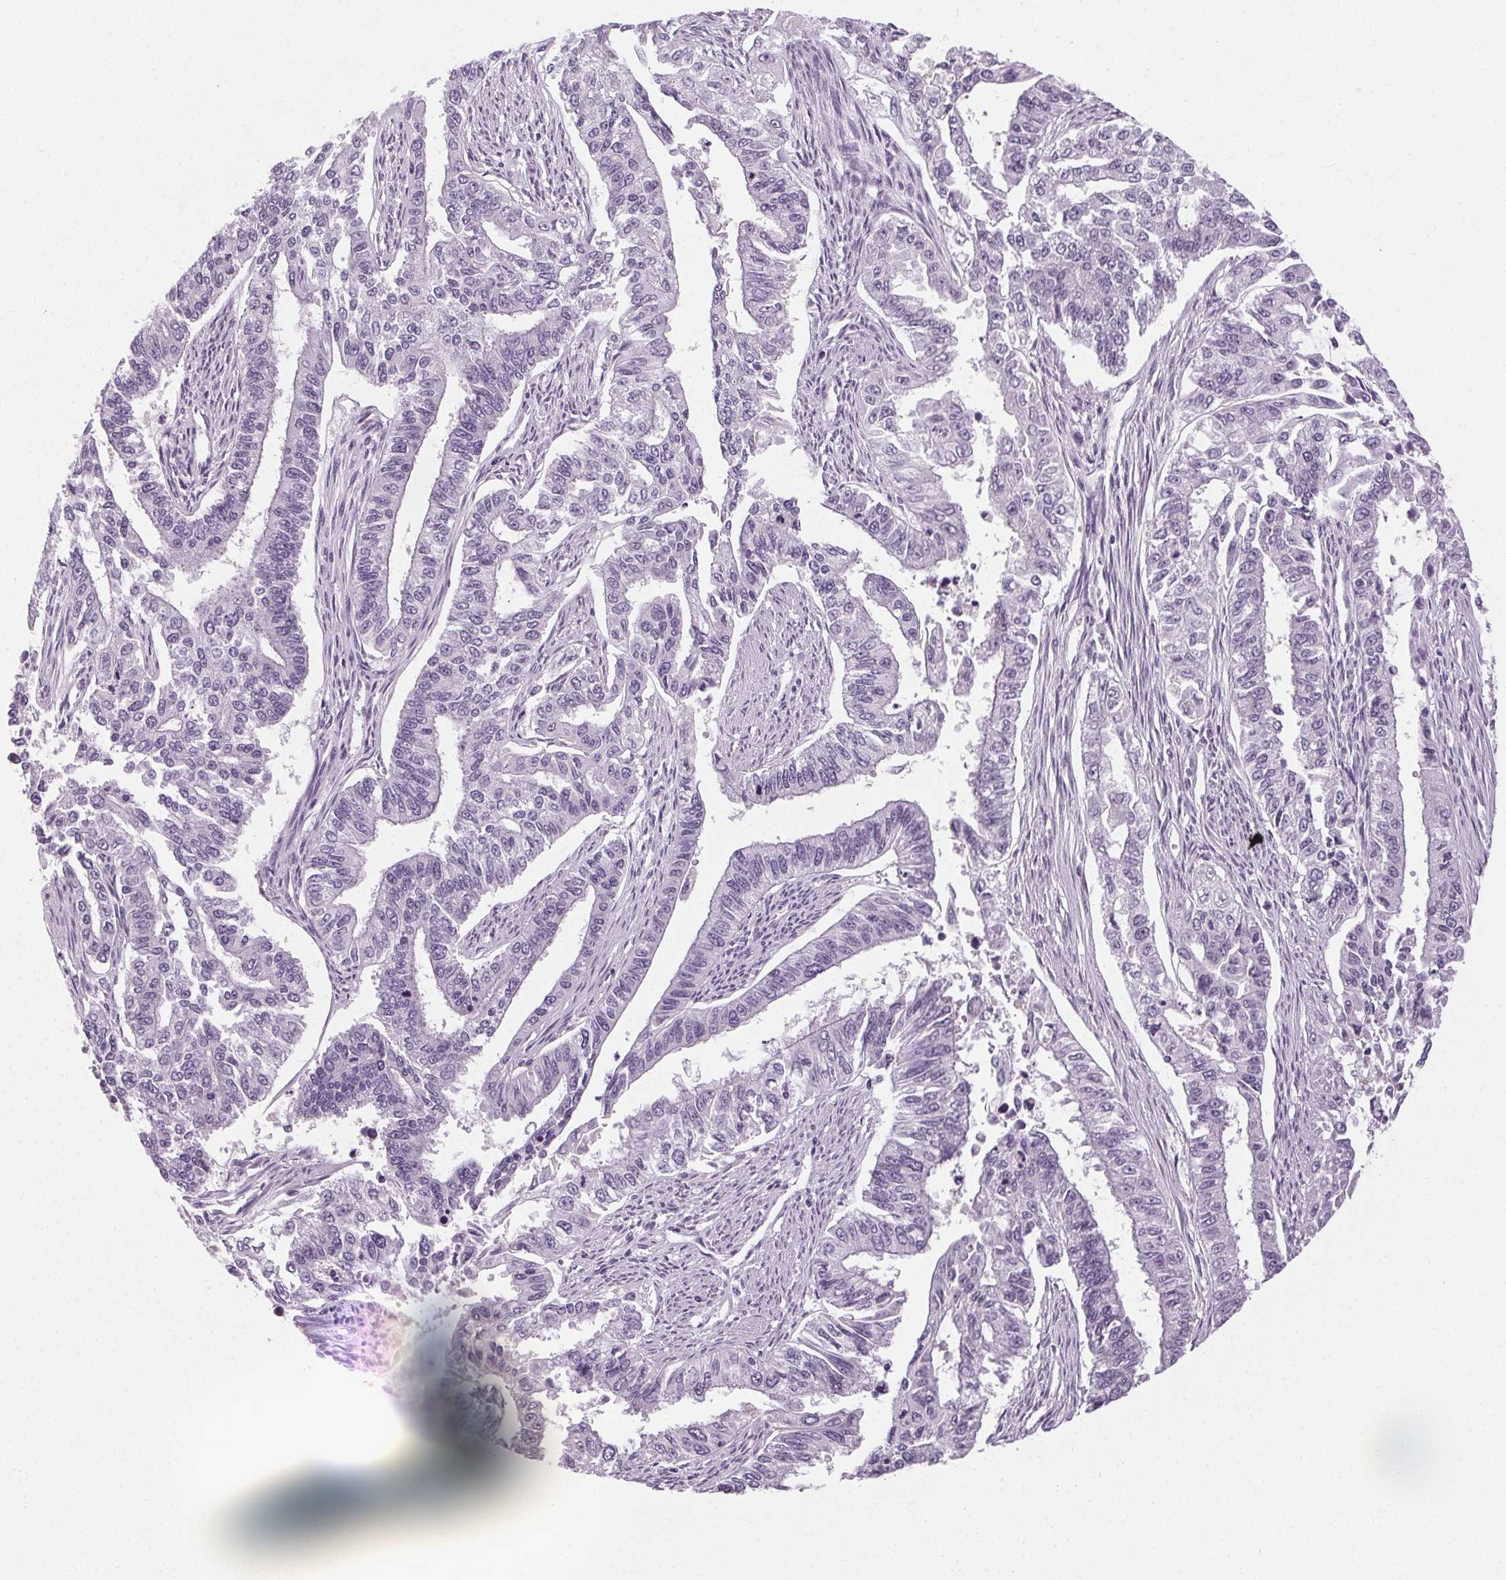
{"staining": {"intensity": "negative", "quantity": "none", "location": "none"}, "tissue": "endometrial cancer", "cell_type": "Tumor cells", "image_type": "cancer", "snomed": [{"axis": "morphology", "description": "Adenocarcinoma, NOS"}, {"axis": "topography", "description": "Uterus"}], "caption": "This is an immunohistochemistry (IHC) image of human endometrial adenocarcinoma. There is no staining in tumor cells.", "gene": "POMC", "patient": {"sex": "female", "age": 59}}